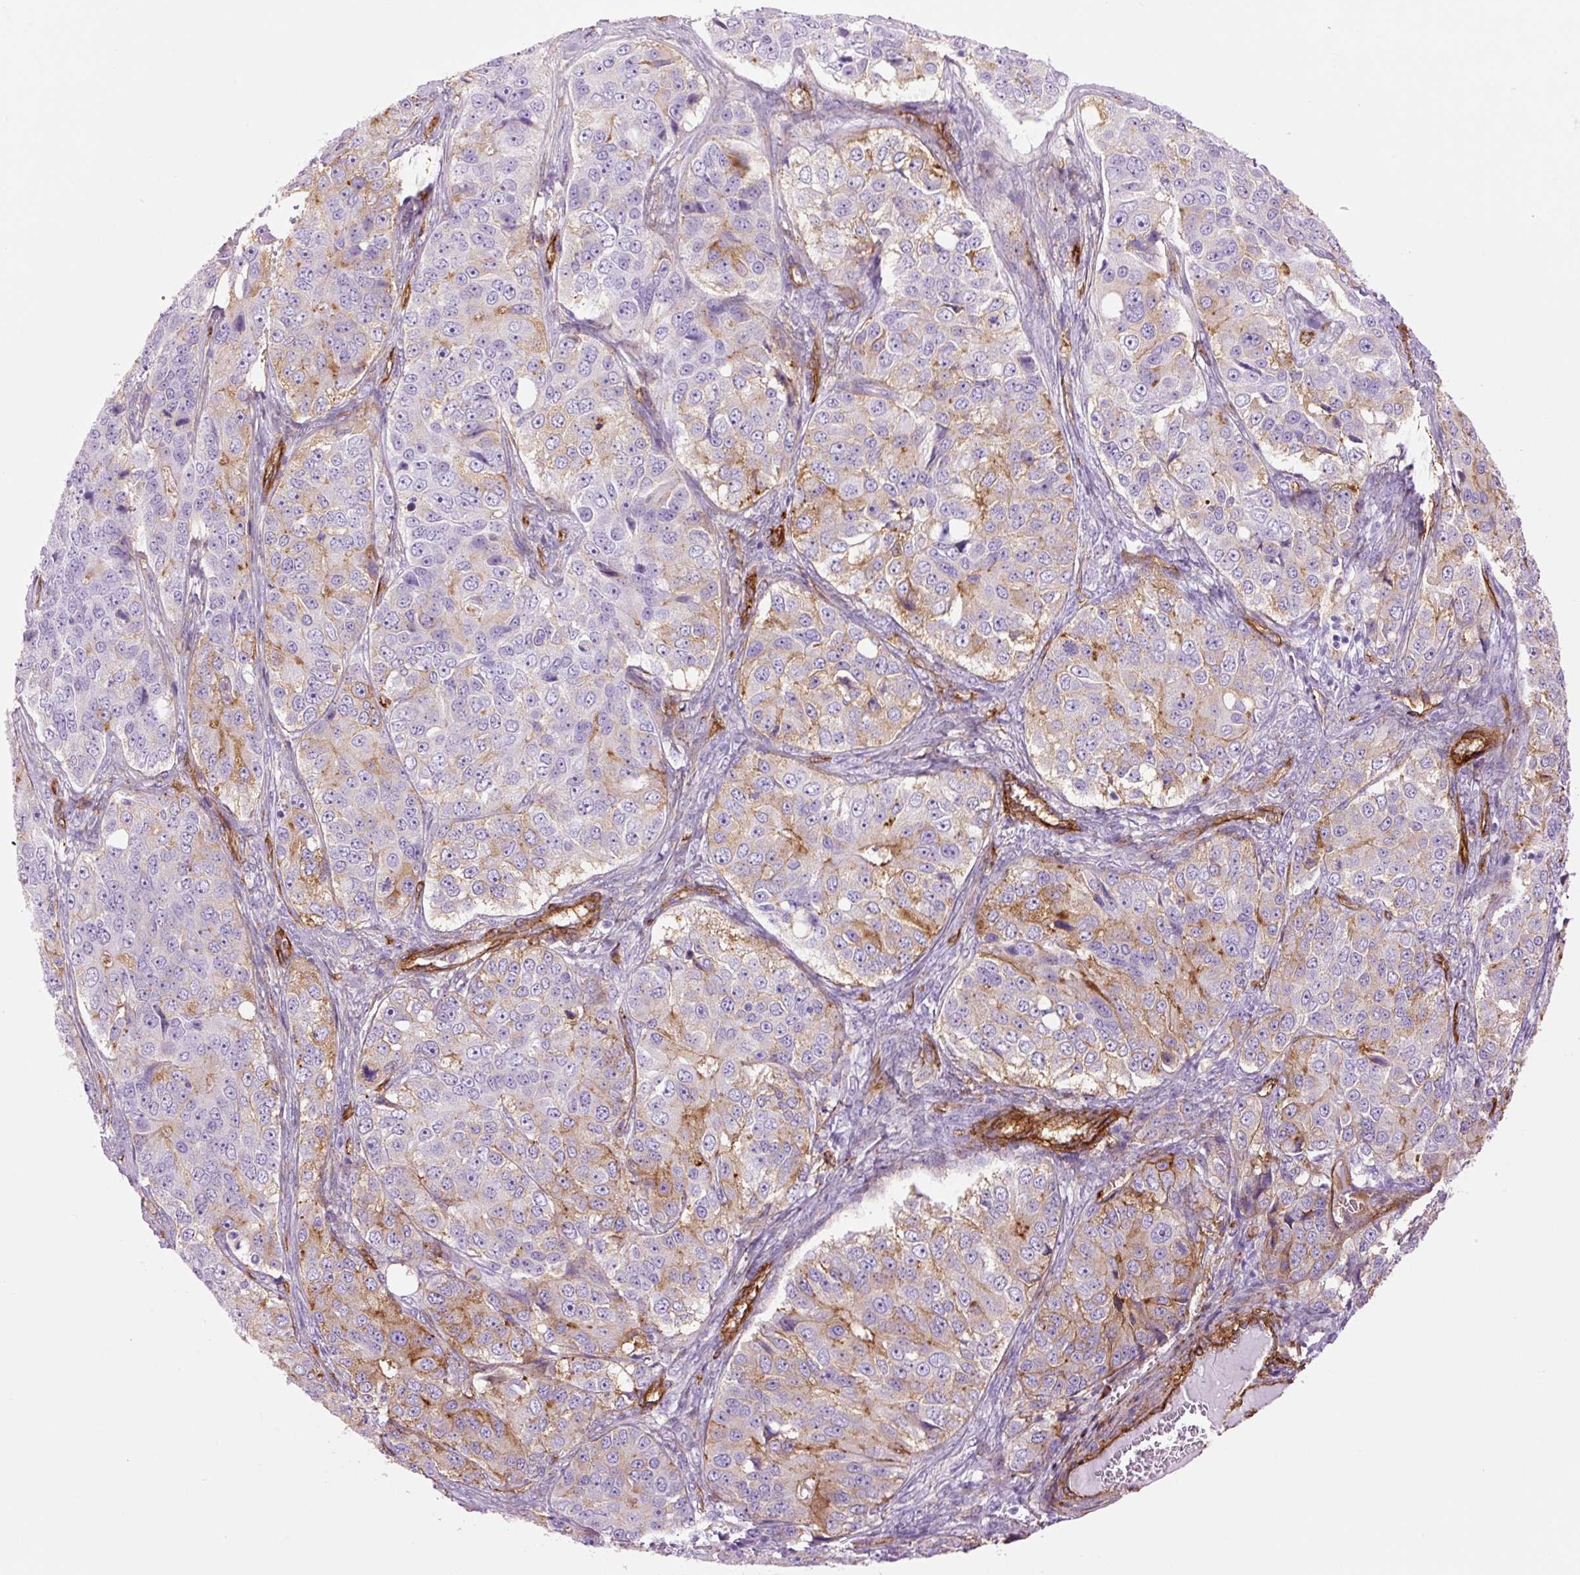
{"staining": {"intensity": "moderate", "quantity": "<25%", "location": "cytoplasmic/membranous"}, "tissue": "ovarian cancer", "cell_type": "Tumor cells", "image_type": "cancer", "snomed": [{"axis": "morphology", "description": "Carcinoma, endometroid"}, {"axis": "topography", "description": "Ovary"}], "caption": "There is low levels of moderate cytoplasmic/membranous expression in tumor cells of ovarian endometroid carcinoma, as demonstrated by immunohistochemical staining (brown color).", "gene": "CAV1", "patient": {"sex": "female", "age": 51}}